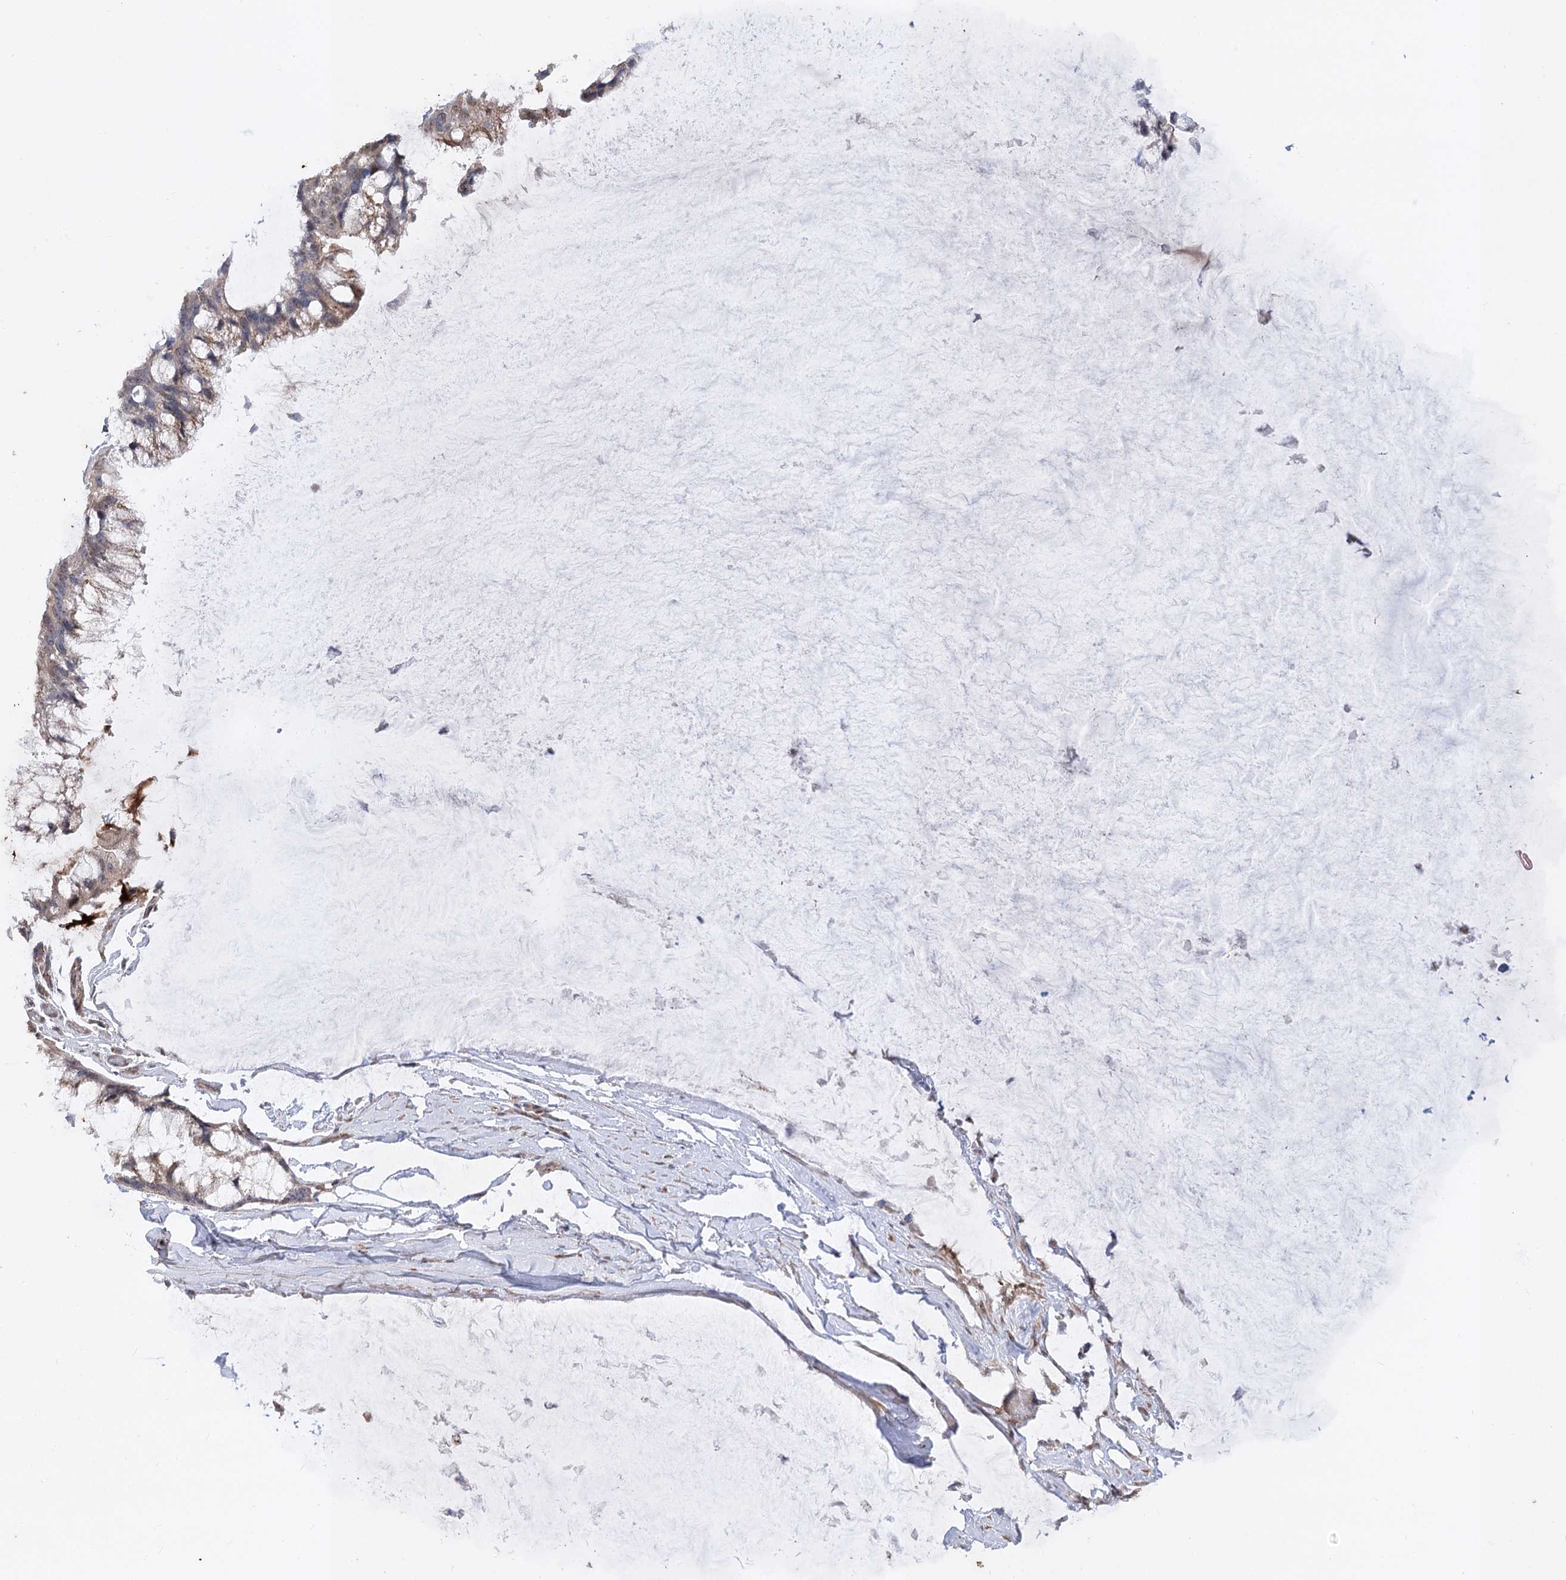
{"staining": {"intensity": "moderate", "quantity": ">75%", "location": "cytoplasmic/membranous"}, "tissue": "ovarian cancer", "cell_type": "Tumor cells", "image_type": "cancer", "snomed": [{"axis": "morphology", "description": "Cystadenocarcinoma, mucinous, NOS"}, {"axis": "topography", "description": "Ovary"}], "caption": "About >75% of tumor cells in human mucinous cystadenocarcinoma (ovarian) exhibit moderate cytoplasmic/membranous protein expression as visualized by brown immunohistochemical staining.", "gene": "ZSCAN23", "patient": {"sex": "female", "age": 39}}